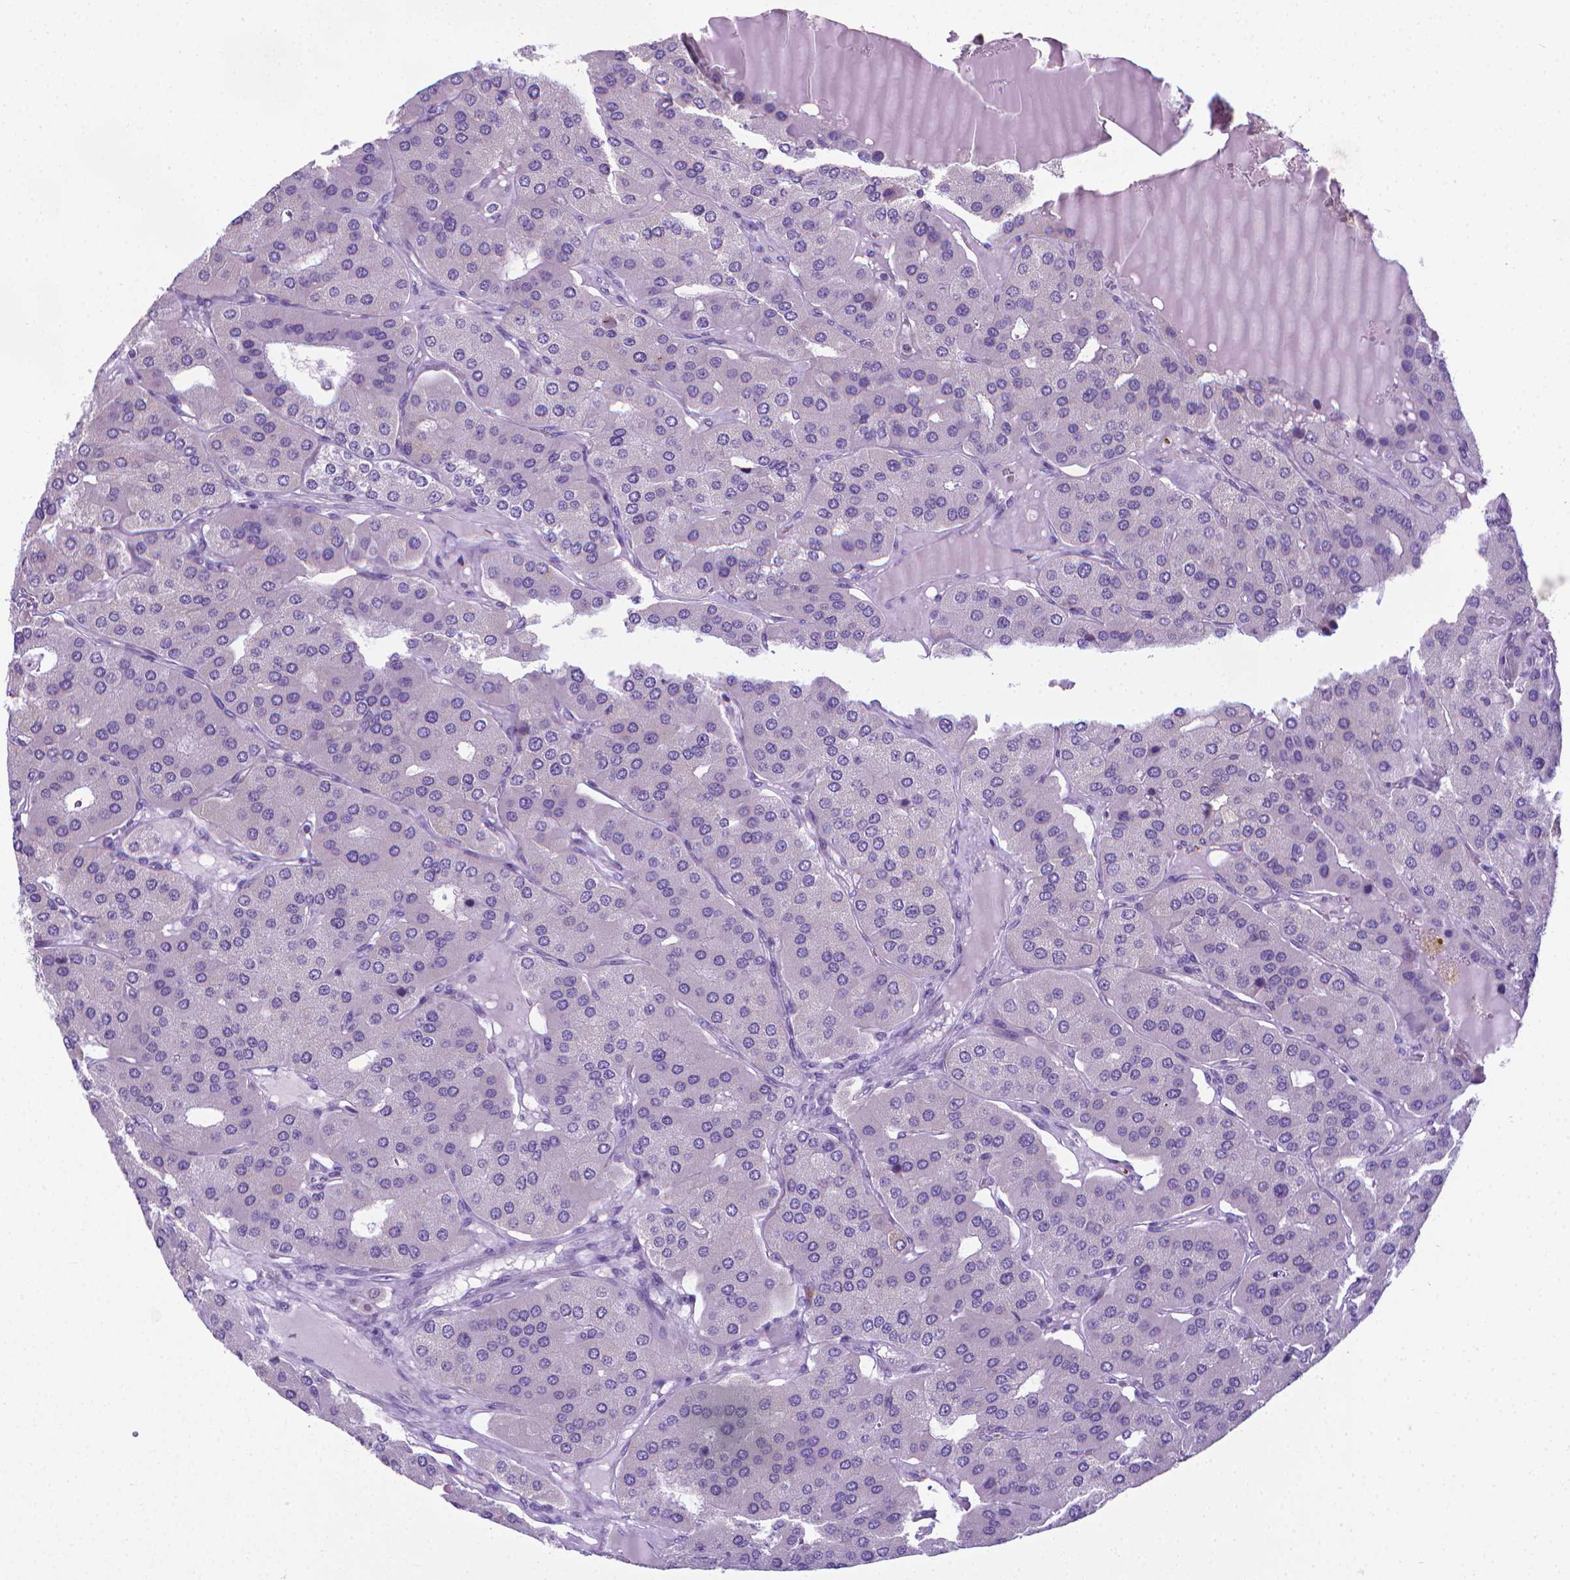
{"staining": {"intensity": "negative", "quantity": "none", "location": "none"}, "tissue": "parathyroid gland", "cell_type": "Glandular cells", "image_type": "normal", "snomed": [{"axis": "morphology", "description": "Normal tissue, NOS"}, {"axis": "morphology", "description": "Adenoma, NOS"}, {"axis": "topography", "description": "Parathyroid gland"}], "caption": "Immunohistochemistry (IHC) image of benign parathyroid gland: human parathyroid gland stained with DAB (3,3'-diaminobenzidine) shows no significant protein positivity in glandular cells.", "gene": "POU3F3", "patient": {"sex": "female", "age": 86}}